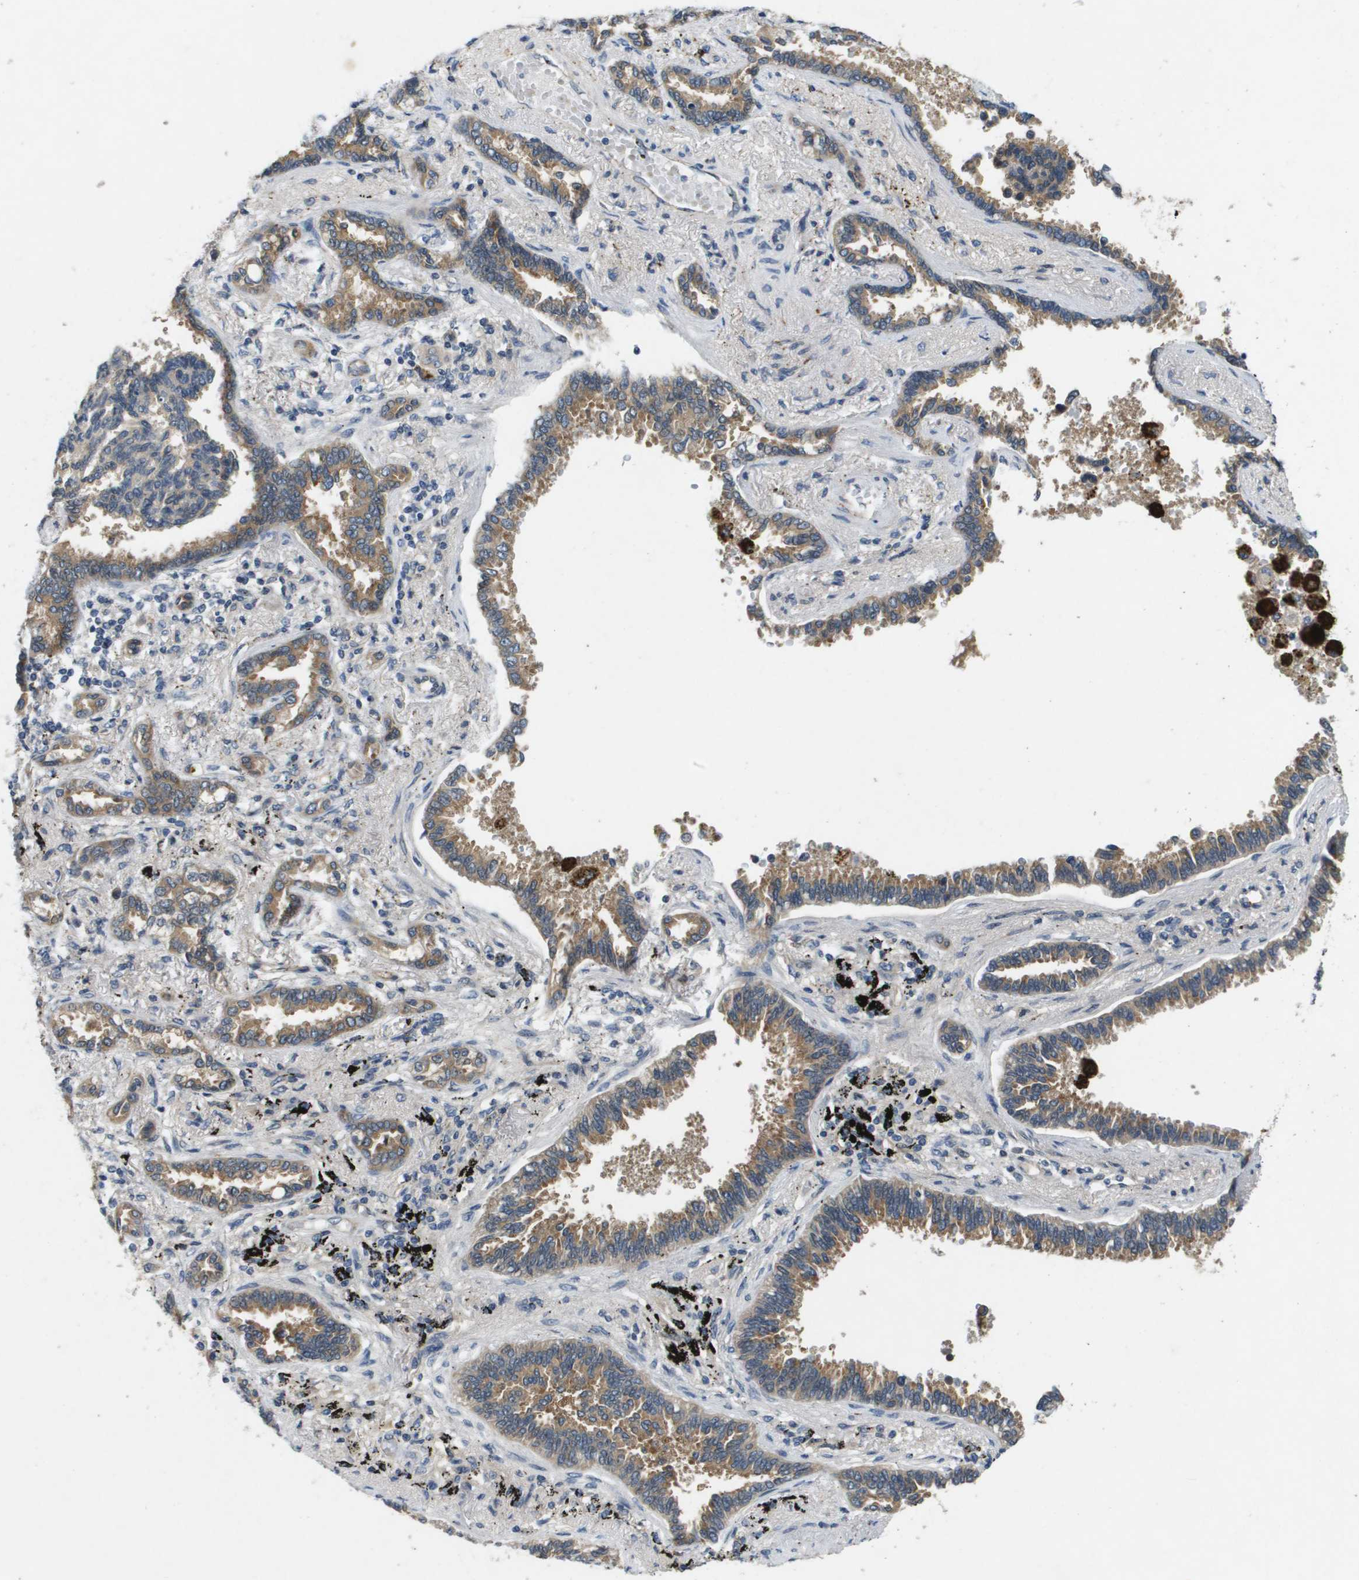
{"staining": {"intensity": "moderate", "quantity": ">75%", "location": "cytoplasmic/membranous"}, "tissue": "lung cancer", "cell_type": "Tumor cells", "image_type": "cancer", "snomed": [{"axis": "morphology", "description": "Normal tissue, NOS"}, {"axis": "morphology", "description": "Adenocarcinoma, NOS"}, {"axis": "topography", "description": "Lung"}], "caption": "Lung adenocarcinoma was stained to show a protein in brown. There is medium levels of moderate cytoplasmic/membranous expression in approximately >75% of tumor cells.", "gene": "PGAP3", "patient": {"sex": "male", "age": 59}}